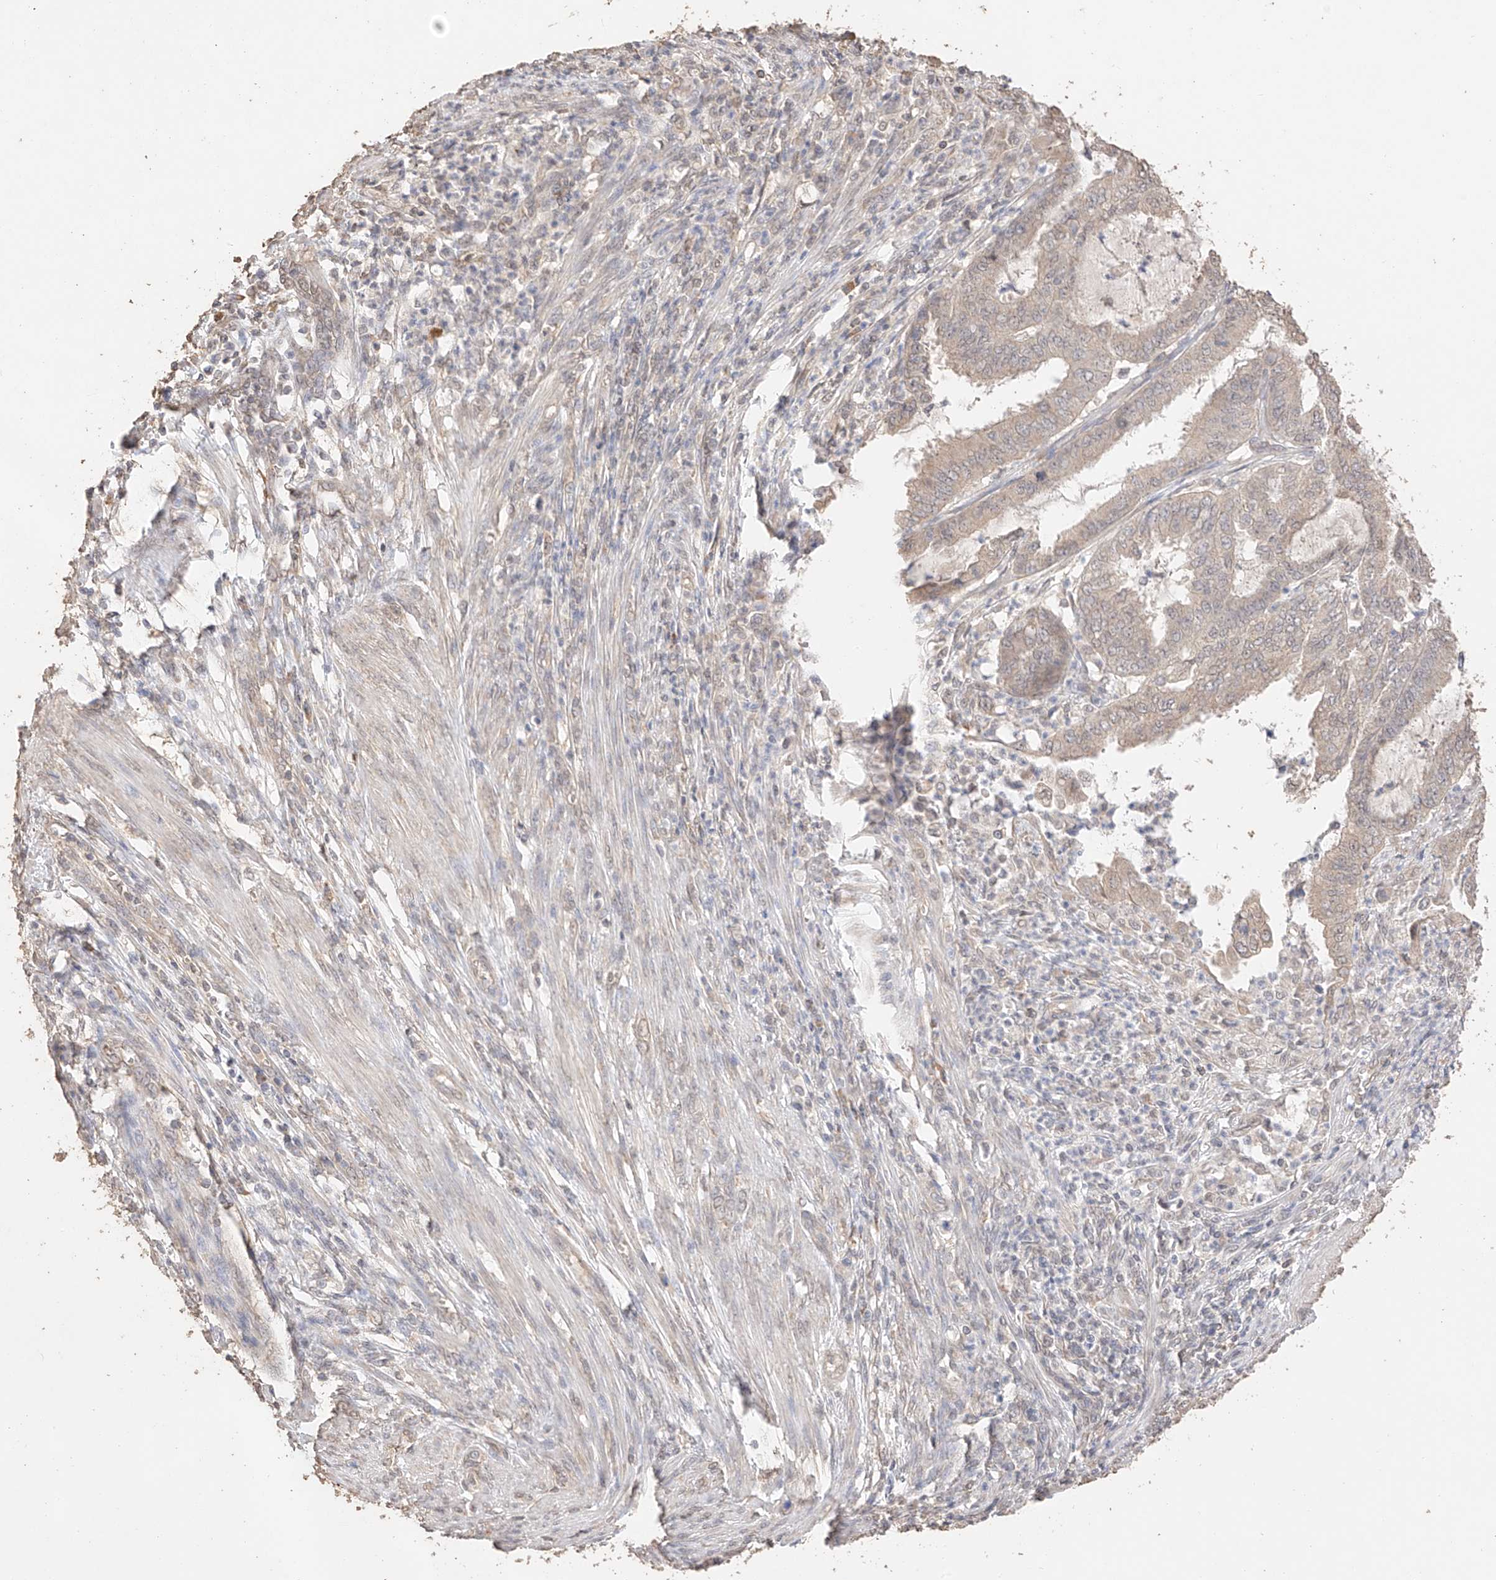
{"staining": {"intensity": "weak", "quantity": ">75%", "location": "cytoplasmic/membranous"}, "tissue": "endometrial cancer", "cell_type": "Tumor cells", "image_type": "cancer", "snomed": [{"axis": "morphology", "description": "Adenocarcinoma, NOS"}, {"axis": "topography", "description": "Endometrium"}], "caption": "The photomicrograph reveals immunohistochemical staining of adenocarcinoma (endometrial). There is weak cytoplasmic/membranous staining is appreciated in about >75% of tumor cells. Nuclei are stained in blue.", "gene": "IL22RA2", "patient": {"sex": "female", "age": 51}}